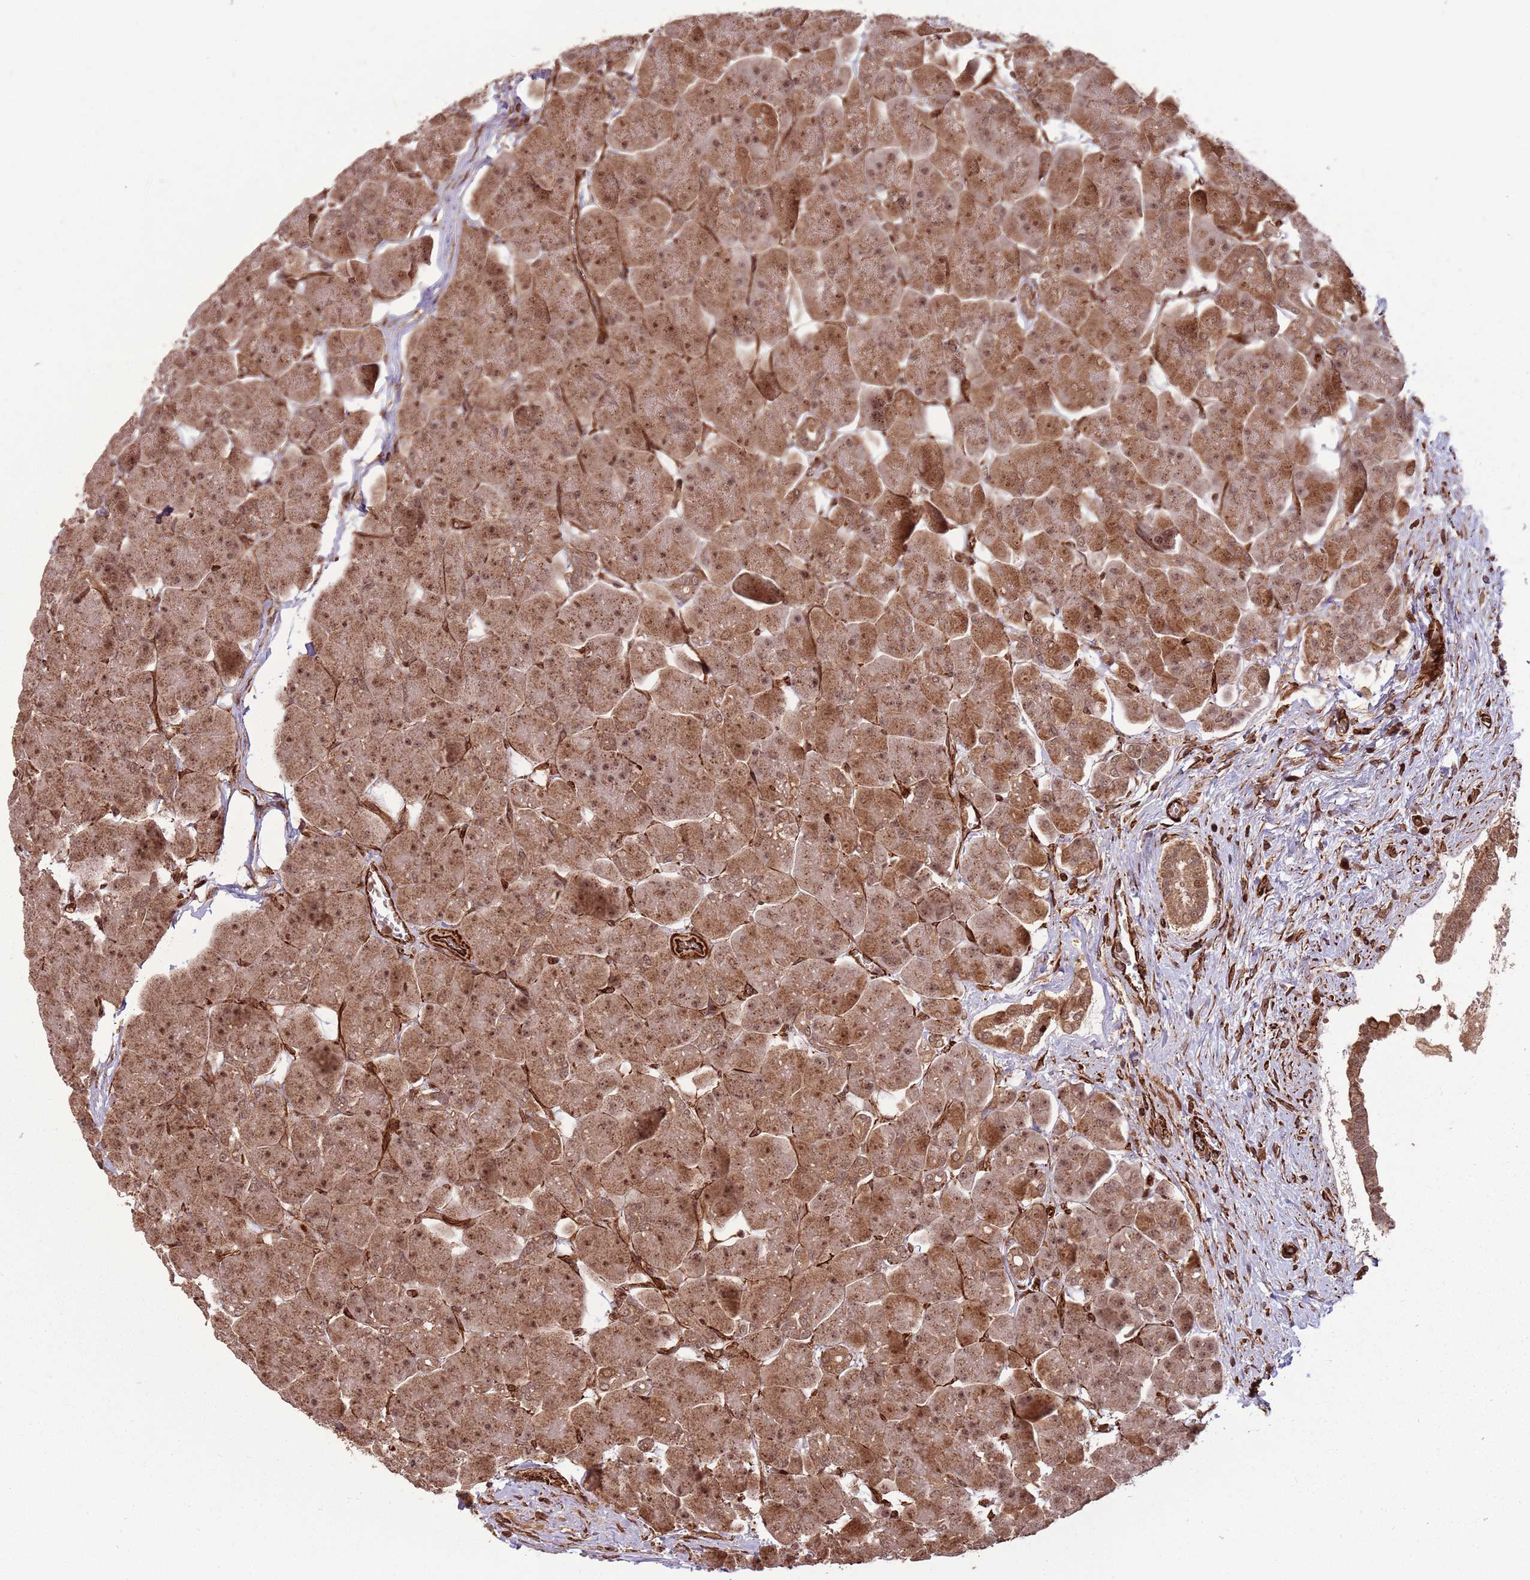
{"staining": {"intensity": "moderate", "quantity": ">75%", "location": "cytoplasmic/membranous,nuclear"}, "tissue": "pancreas", "cell_type": "Exocrine glandular cells", "image_type": "normal", "snomed": [{"axis": "morphology", "description": "Normal tissue, NOS"}, {"axis": "topography", "description": "Pancreas"}], "caption": "This is a photomicrograph of immunohistochemistry staining of unremarkable pancreas, which shows moderate staining in the cytoplasmic/membranous,nuclear of exocrine glandular cells.", "gene": "ADAMTS3", "patient": {"sex": "male", "age": 66}}